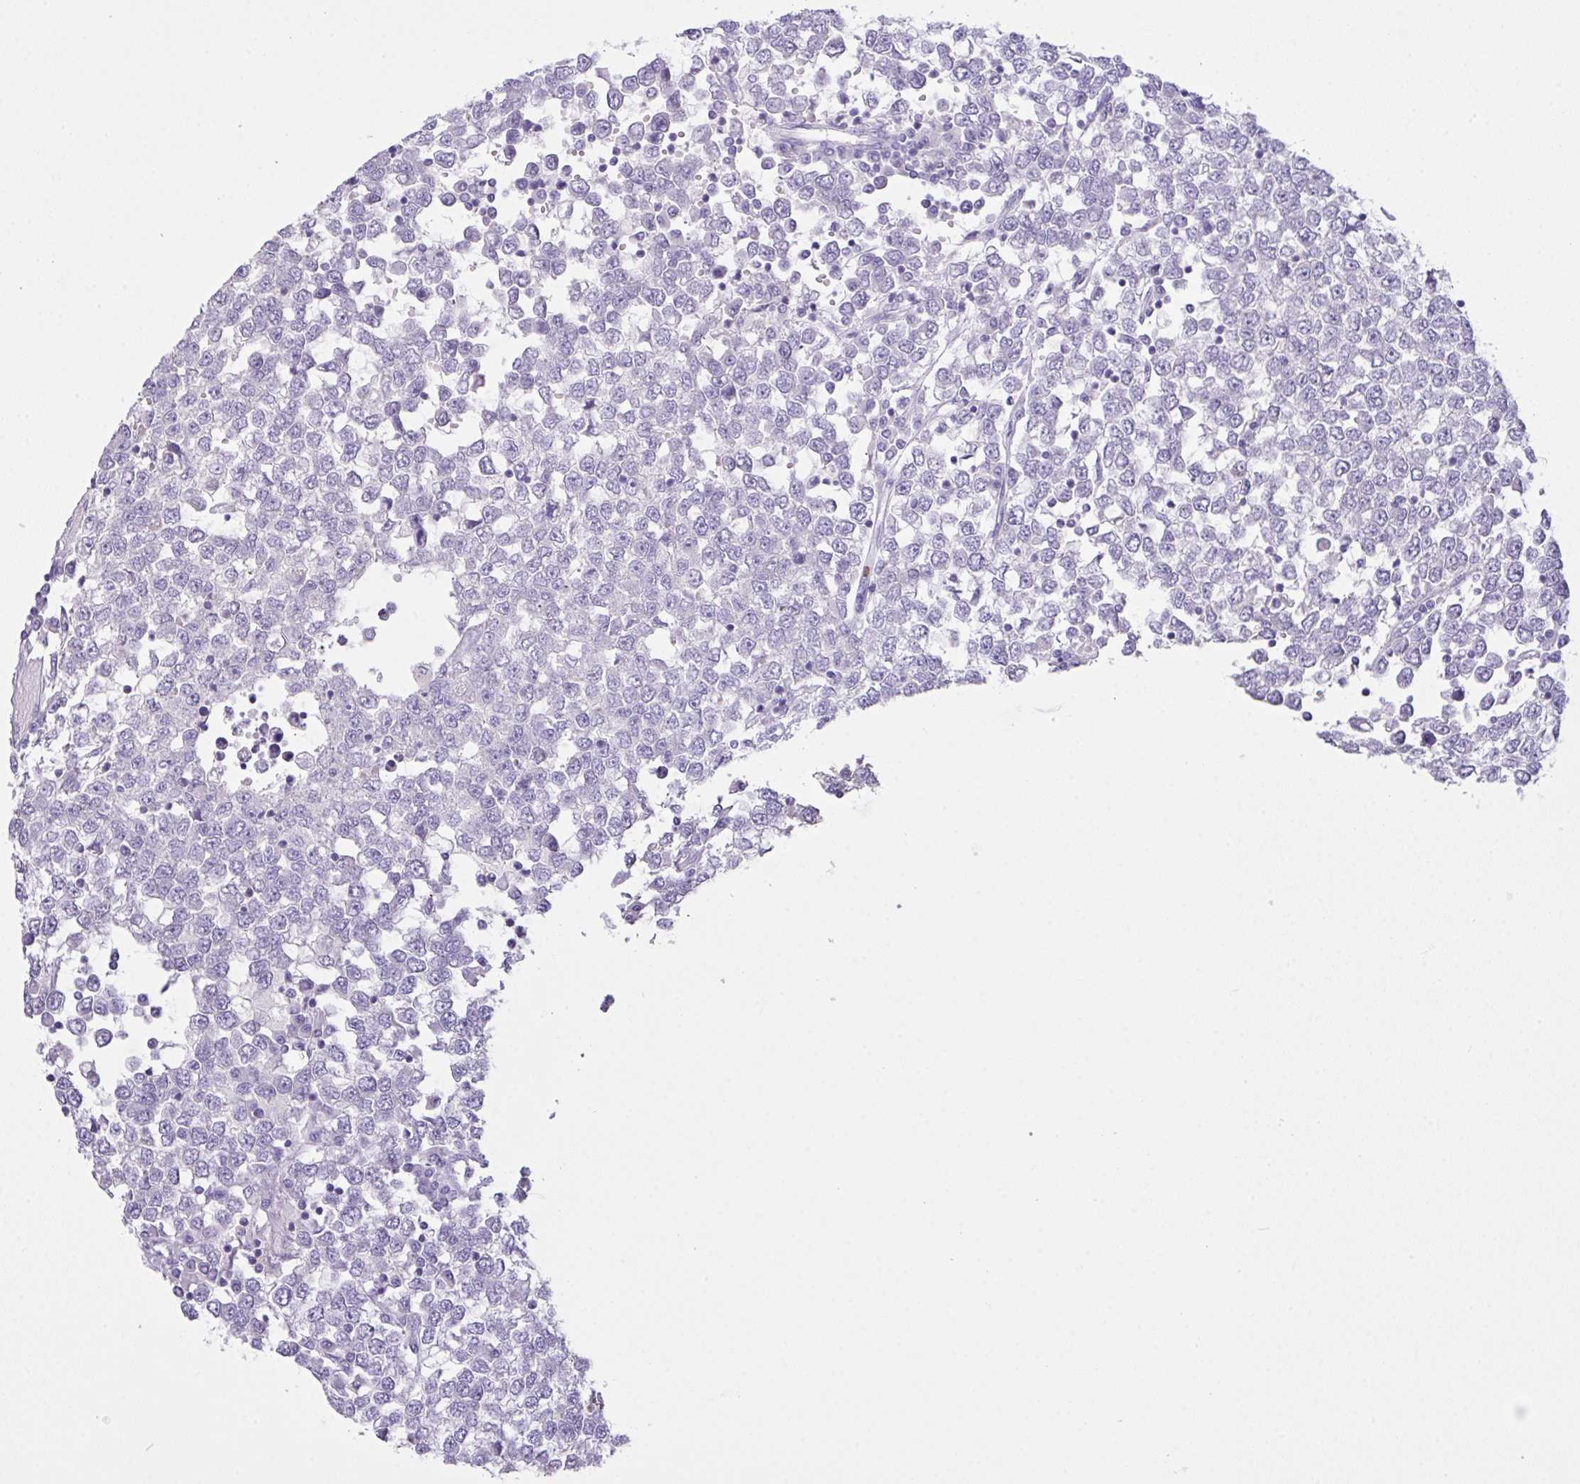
{"staining": {"intensity": "negative", "quantity": "none", "location": "none"}, "tissue": "testis cancer", "cell_type": "Tumor cells", "image_type": "cancer", "snomed": [{"axis": "morphology", "description": "Seminoma, NOS"}, {"axis": "topography", "description": "Testis"}], "caption": "The photomicrograph exhibits no significant expression in tumor cells of testis cancer. (DAB immunohistochemistry, high magnification).", "gene": "CST11", "patient": {"sex": "male", "age": 65}}